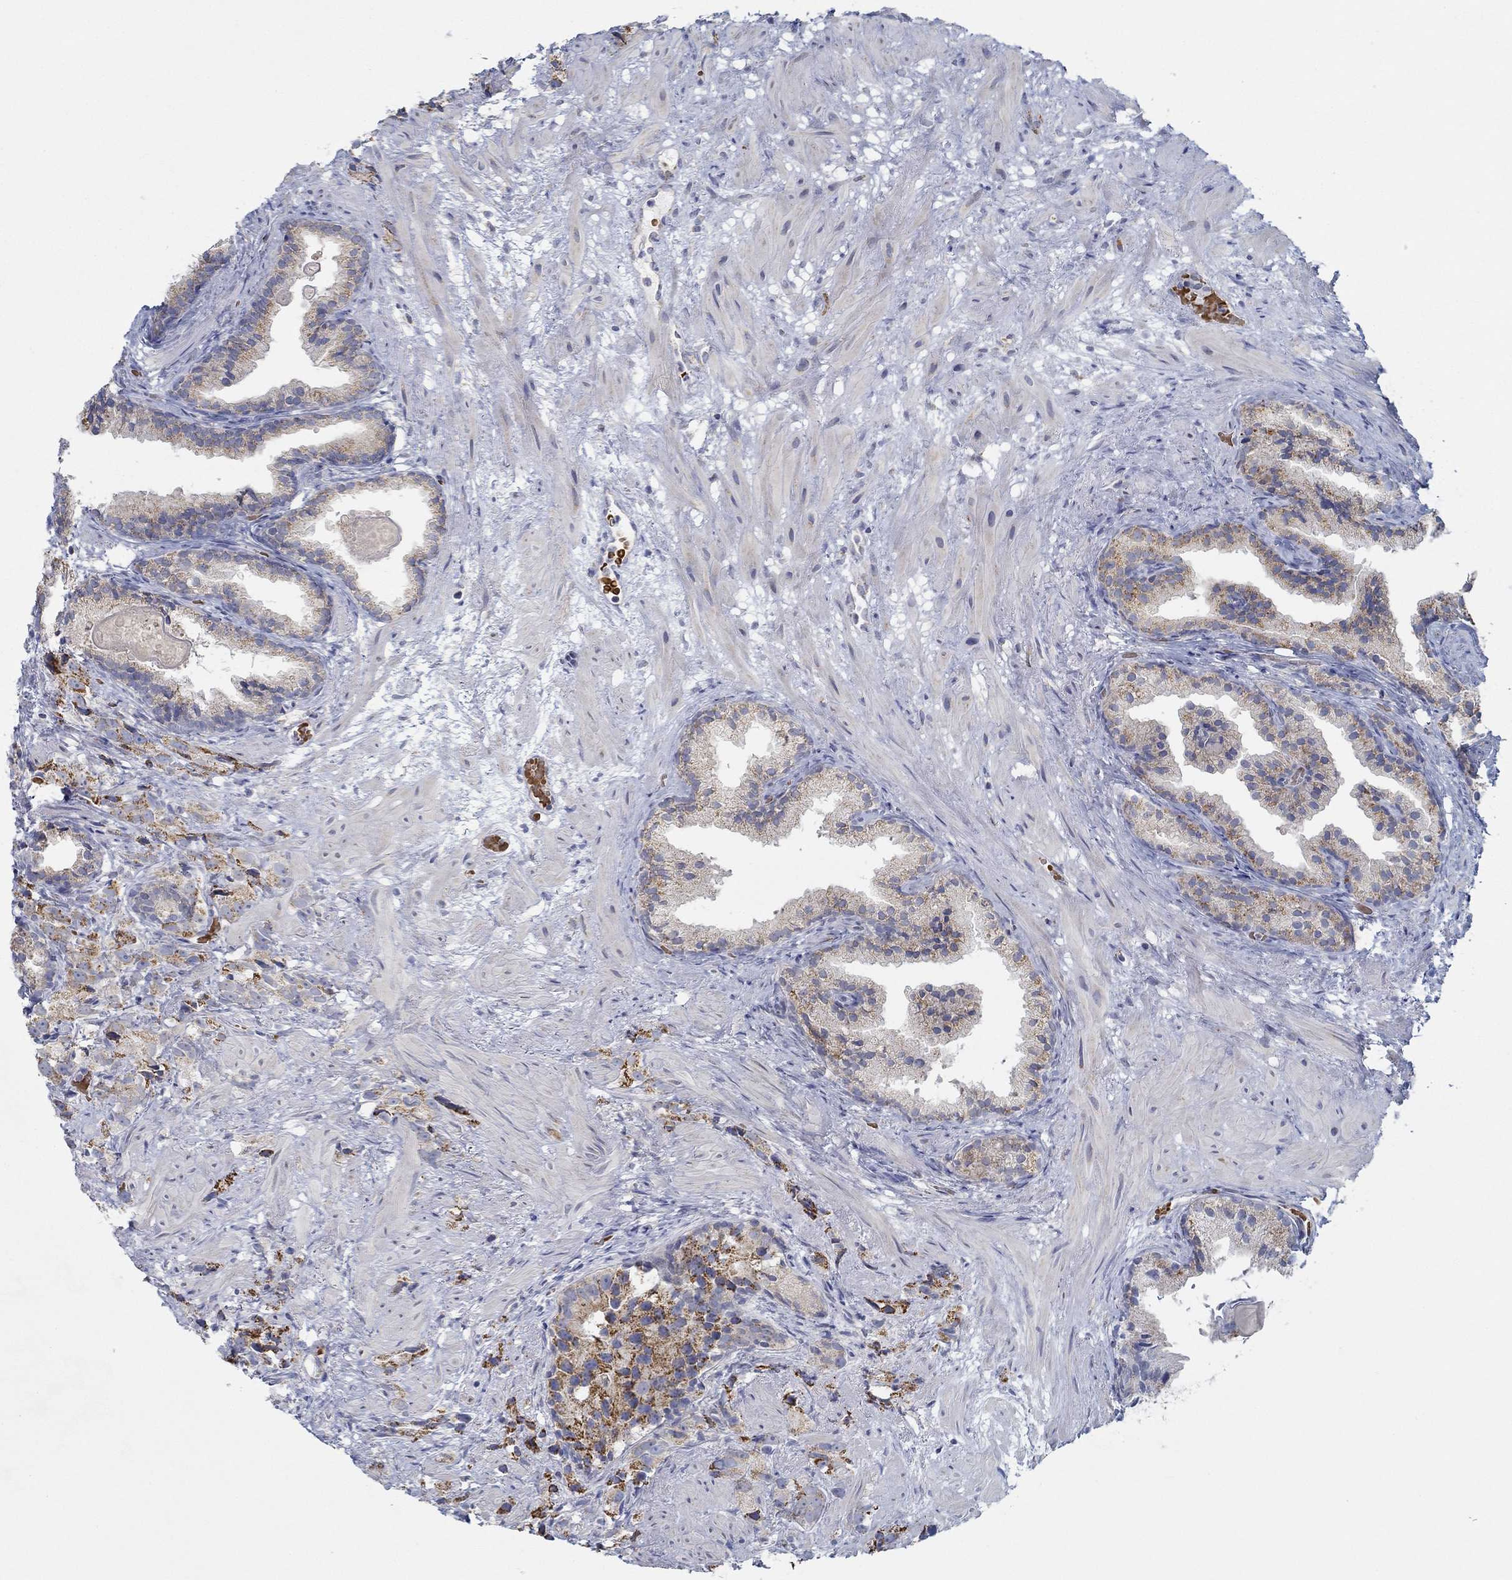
{"staining": {"intensity": "strong", "quantity": "<25%", "location": "cytoplasmic/membranous"}, "tissue": "prostate cancer", "cell_type": "Tumor cells", "image_type": "cancer", "snomed": [{"axis": "morphology", "description": "Adenocarcinoma, High grade"}, {"axis": "topography", "description": "Prostate"}], "caption": "DAB (3,3'-diaminobenzidine) immunohistochemical staining of human prostate cancer shows strong cytoplasmic/membranous protein expression in about <25% of tumor cells.", "gene": "GLOD5", "patient": {"sex": "male", "age": 90}}